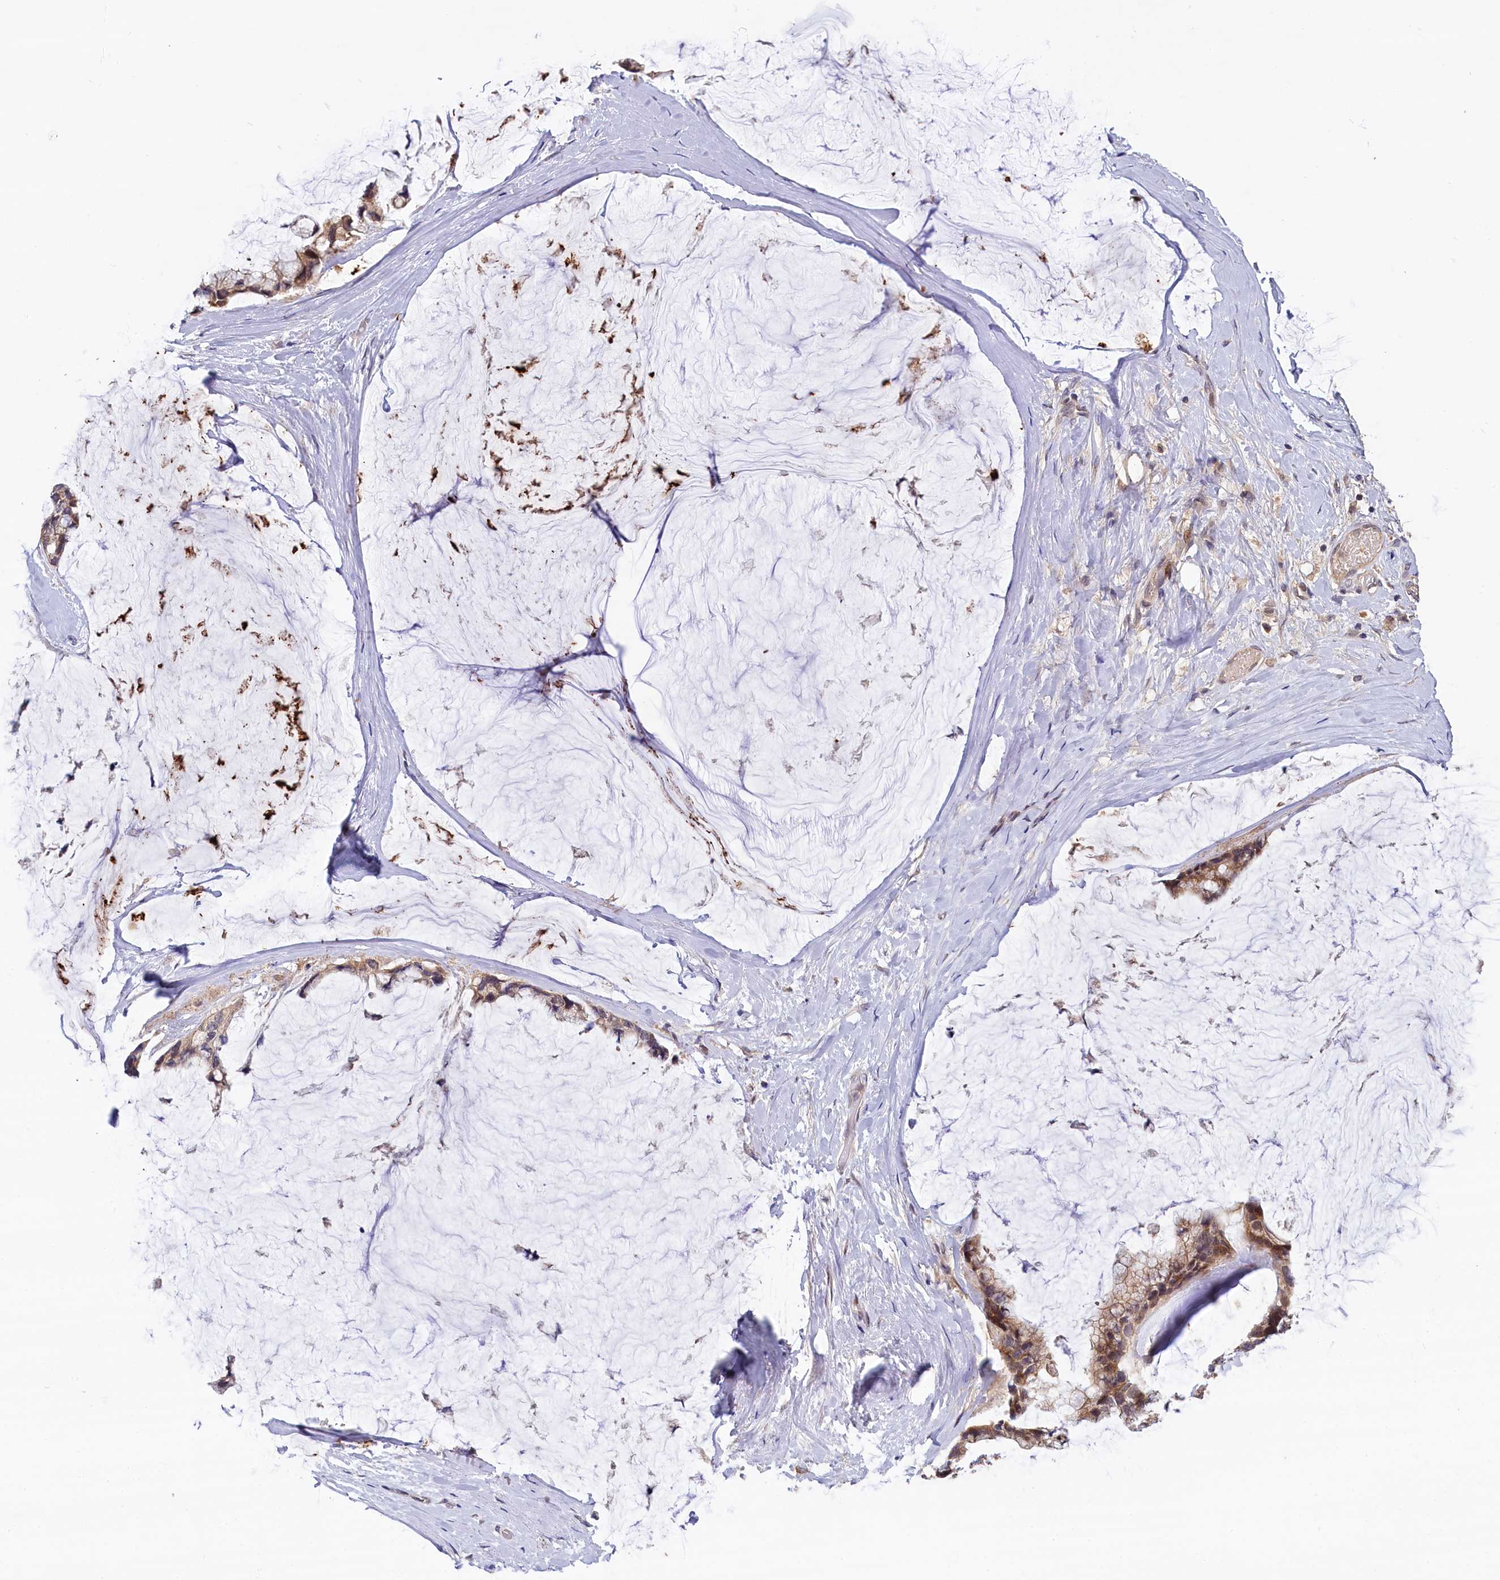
{"staining": {"intensity": "moderate", "quantity": ">75%", "location": "cytoplasmic/membranous"}, "tissue": "ovarian cancer", "cell_type": "Tumor cells", "image_type": "cancer", "snomed": [{"axis": "morphology", "description": "Cystadenocarcinoma, mucinous, NOS"}, {"axis": "topography", "description": "Ovary"}], "caption": "This is an image of immunohistochemistry staining of ovarian cancer, which shows moderate positivity in the cytoplasmic/membranous of tumor cells.", "gene": "TMEM39A", "patient": {"sex": "female", "age": 39}}